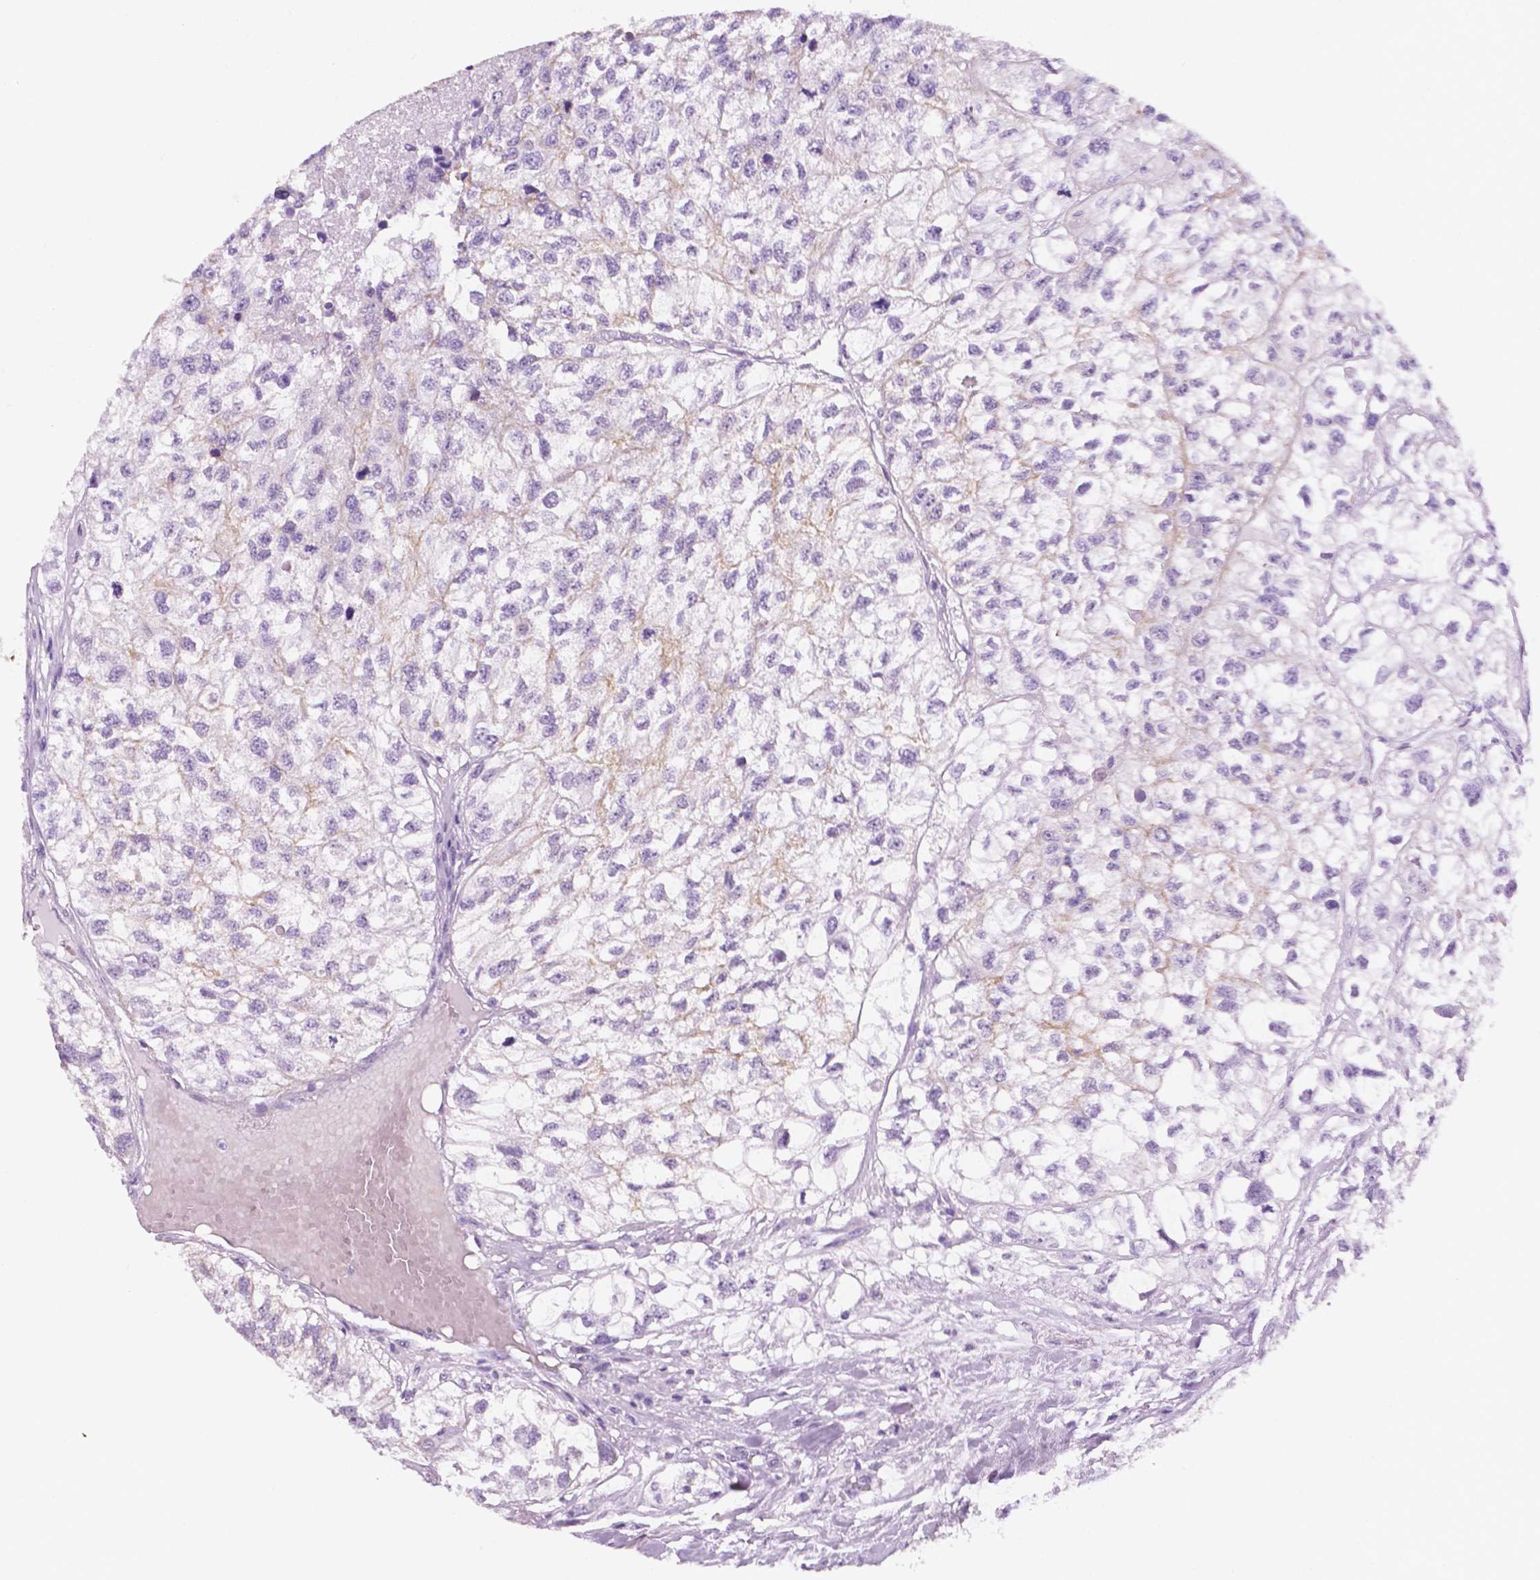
{"staining": {"intensity": "weak", "quantity": "<25%", "location": "cytoplasmic/membranous"}, "tissue": "renal cancer", "cell_type": "Tumor cells", "image_type": "cancer", "snomed": [{"axis": "morphology", "description": "Adenocarcinoma, NOS"}, {"axis": "topography", "description": "Kidney"}], "caption": "Immunohistochemical staining of human renal adenocarcinoma reveals no significant positivity in tumor cells.", "gene": "PPL", "patient": {"sex": "male", "age": 56}}